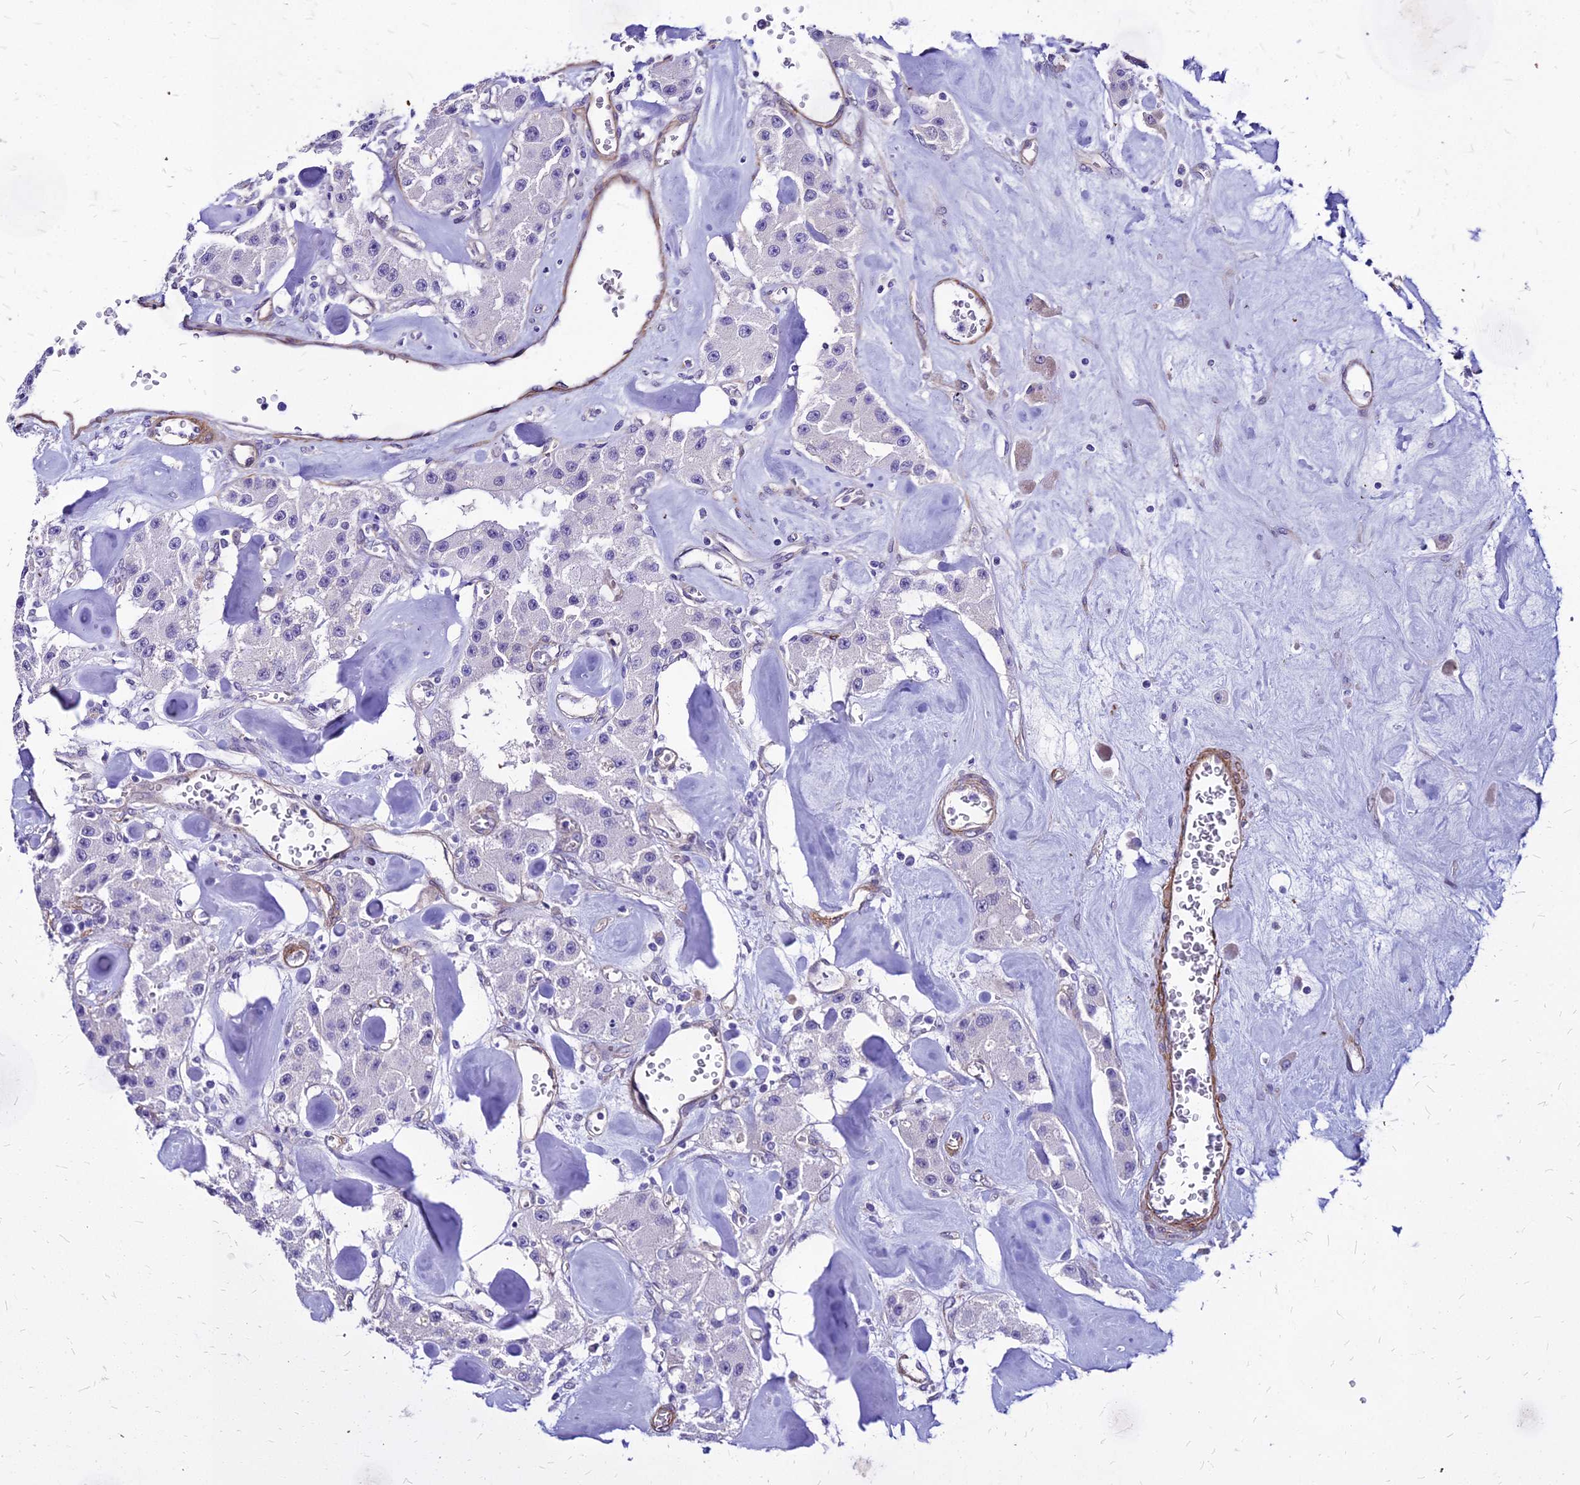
{"staining": {"intensity": "negative", "quantity": "none", "location": "none"}, "tissue": "carcinoid", "cell_type": "Tumor cells", "image_type": "cancer", "snomed": [{"axis": "morphology", "description": "Carcinoid, malignant, NOS"}, {"axis": "topography", "description": "Pancreas"}], "caption": "An IHC photomicrograph of carcinoid is shown. There is no staining in tumor cells of carcinoid.", "gene": "YEATS2", "patient": {"sex": "male", "age": 41}}